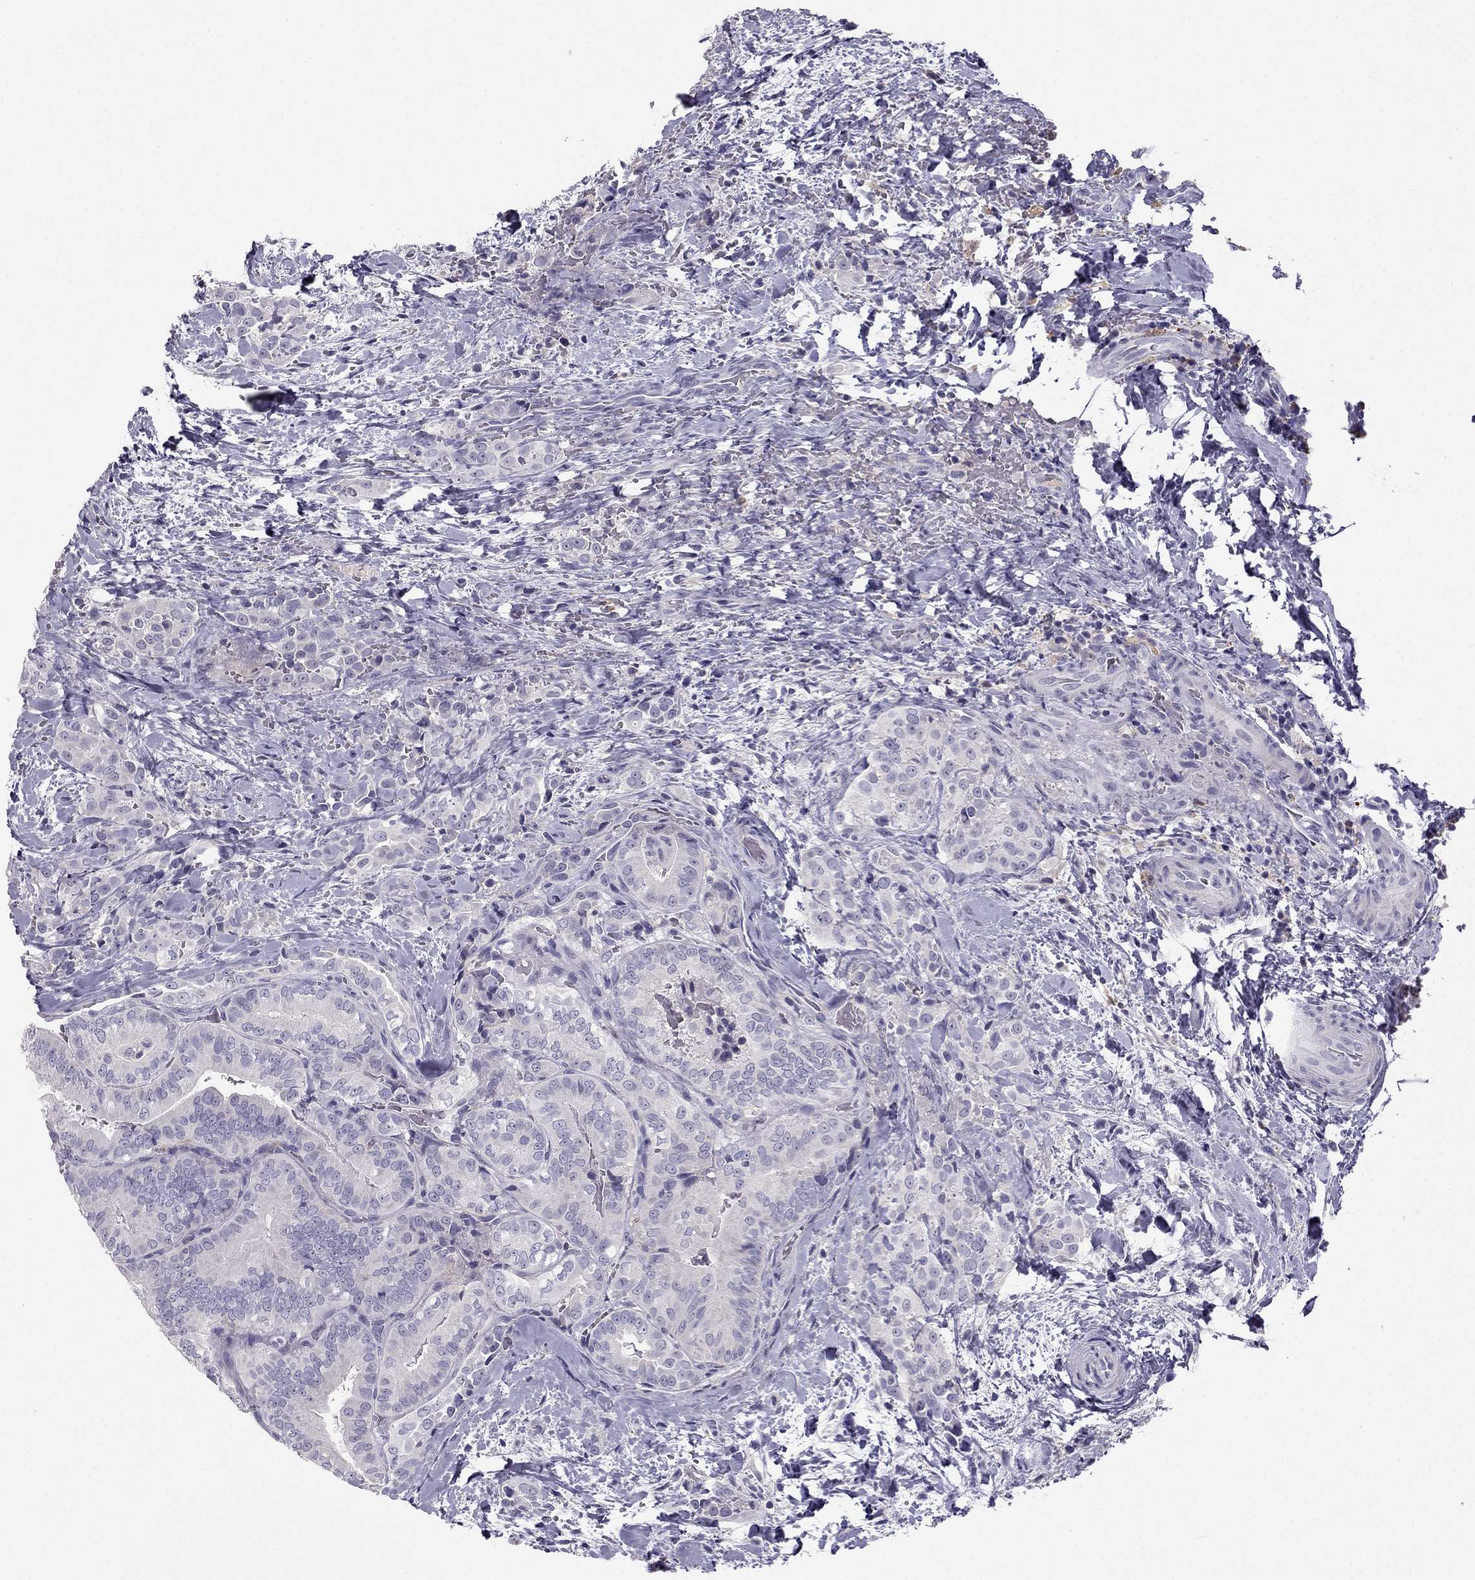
{"staining": {"intensity": "negative", "quantity": "none", "location": "none"}, "tissue": "thyroid cancer", "cell_type": "Tumor cells", "image_type": "cancer", "snomed": [{"axis": "morphology", "description": "Papillary adenocarcinoma, NOS"}, {"axis": "topography", "description": "Thyroid gland"}], "caption": "Immunohistochemical staining of thyroid cancer (papillary adenocarcinoma) demonstrates no significant staining in tumor cells.", "gene": "LMTK3", "patient": {"sex": "male", "age": 61}}